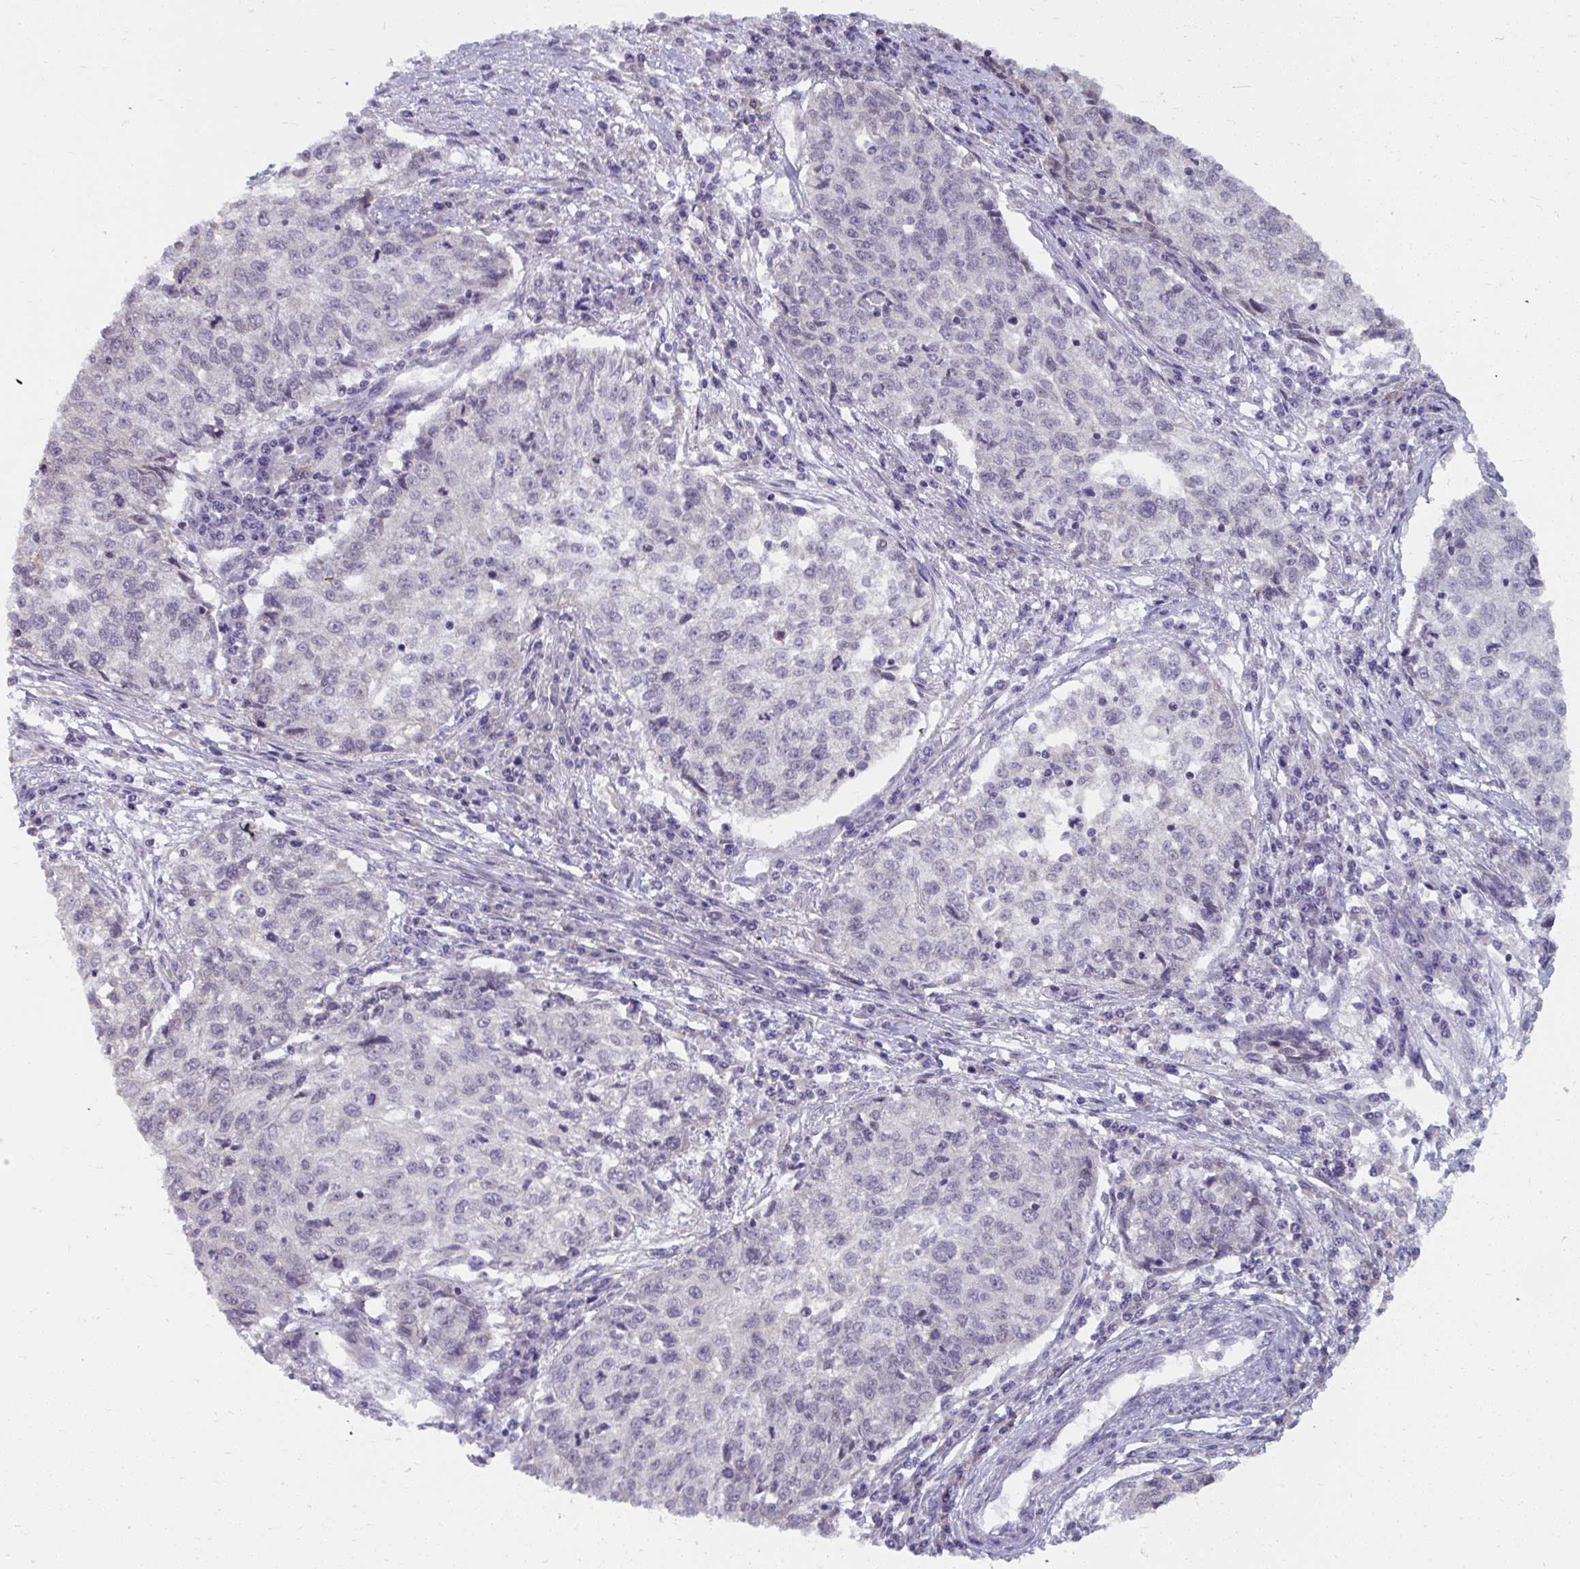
{"staining": {"intensity": "negative", "quantity": "none", "location": "none"}, "tissue": "cervical cancer", "cell_type": "Tumor cells", "image_type": "cancer", "snomed": [{"axis": "morphology", "description": "Squamous cell carcinoma, NOS"}, {"axis": "topography", "description": "Cervix"}], "caption": "The micrograph reveals no significant positivity in tumor cells of cervical cancer (squamous cell carcinoma).", "gene": "NMNAT1", "patient": {"sex": "female", "age": 57}}